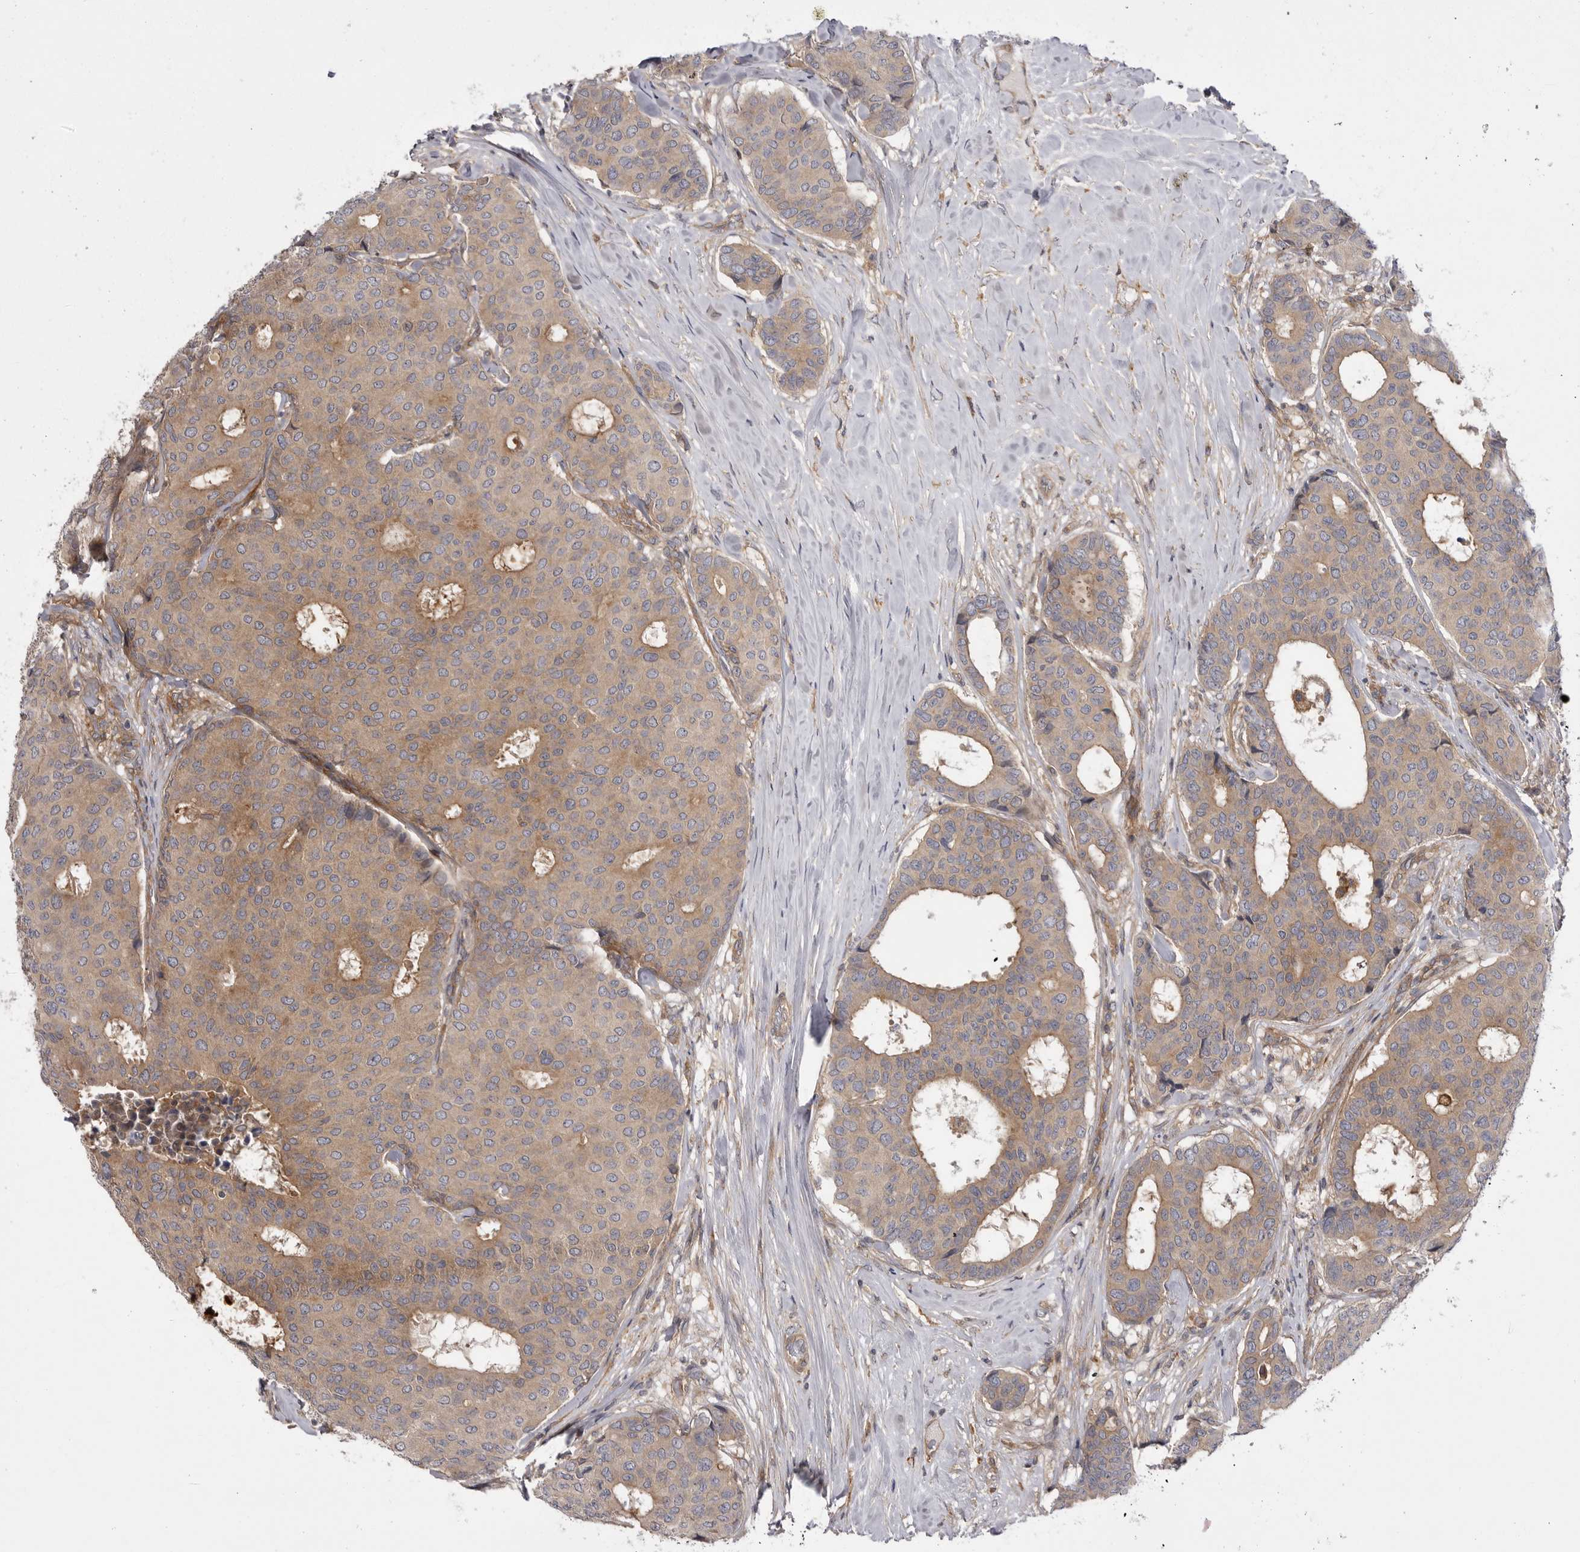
{"staining": {"intensity": "weak", "quantity": "25%-75%", "location": "cytoplasmic/membranous"}, "tissue": "breast cancer", "cell_type": "Tumor cells", "image_type": "cancer", "snomed": [{"axis": "morphology", "description": "Duct carcinoma"}, {"axis": "topography", "description": "Breast"}], "caption": "DAB immunohistochemical staining of human breast cancer (infiltrating ductal carcinoma) exhibits weak cytoplasmic/membranous protein positivity in approximately 25%-75% of tumor cells.", "gene": "OSBPL9", "patient": {"sex": "female", "age": 75}}